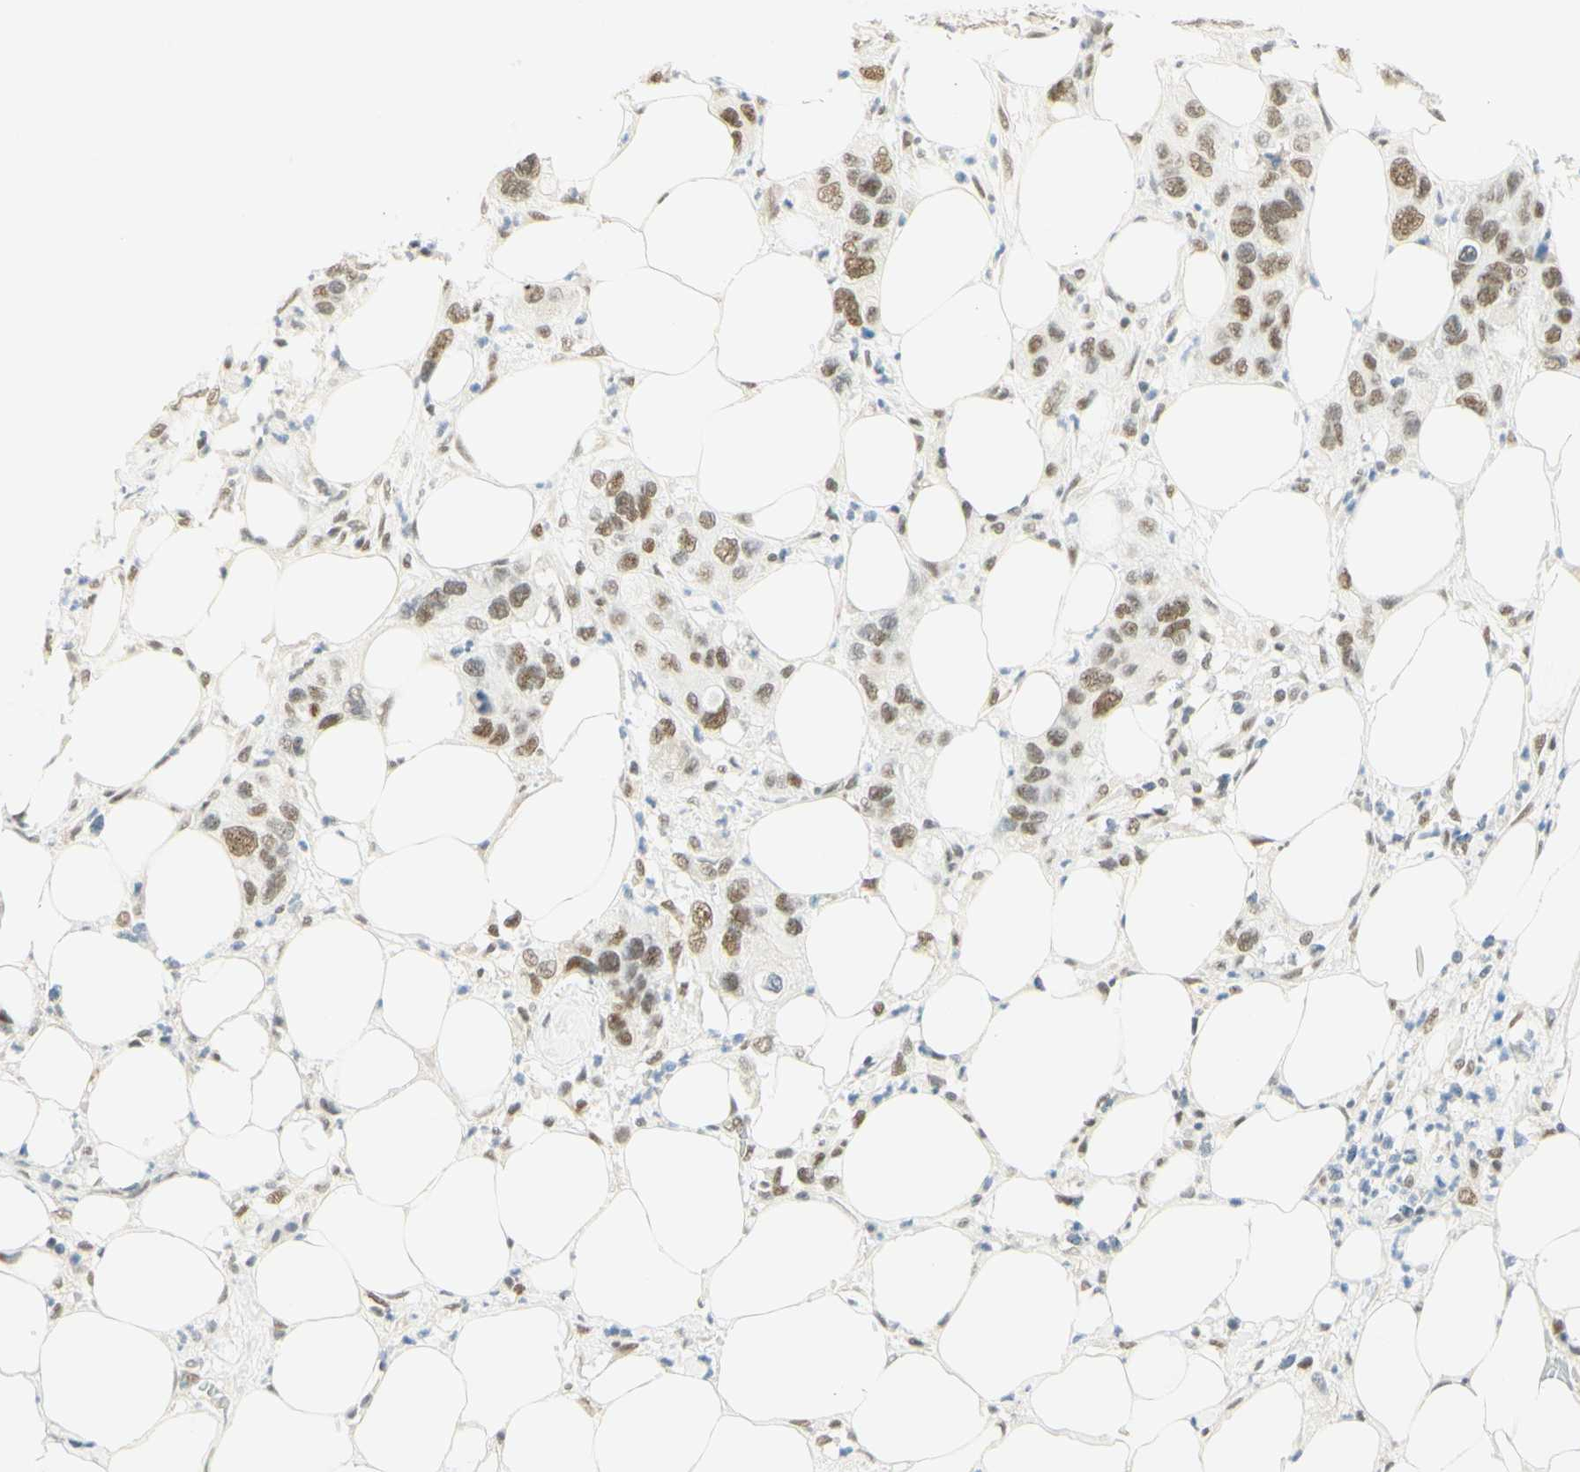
{"staining": {"intensity": "weak", "quantity": ">75%", "location": "nuclear"}, "tissue": "pancreatic cancer", "cell_type": "Tumor cells", "image_type": "cancer", "snomed": [{"axis": "morphology", "description": "Adenocarcinoma, NOS"}, {"axis": "topography", "description": "Pancreas"}], "caption": "DAB immunohistochemical staining of human pancreatic adenocarcinoma exhibits weak nuclear protein positivity in approximately >75% of tumor cells.", "gene": "PMS2", "patient": {"sex": "female", "age": 71}}